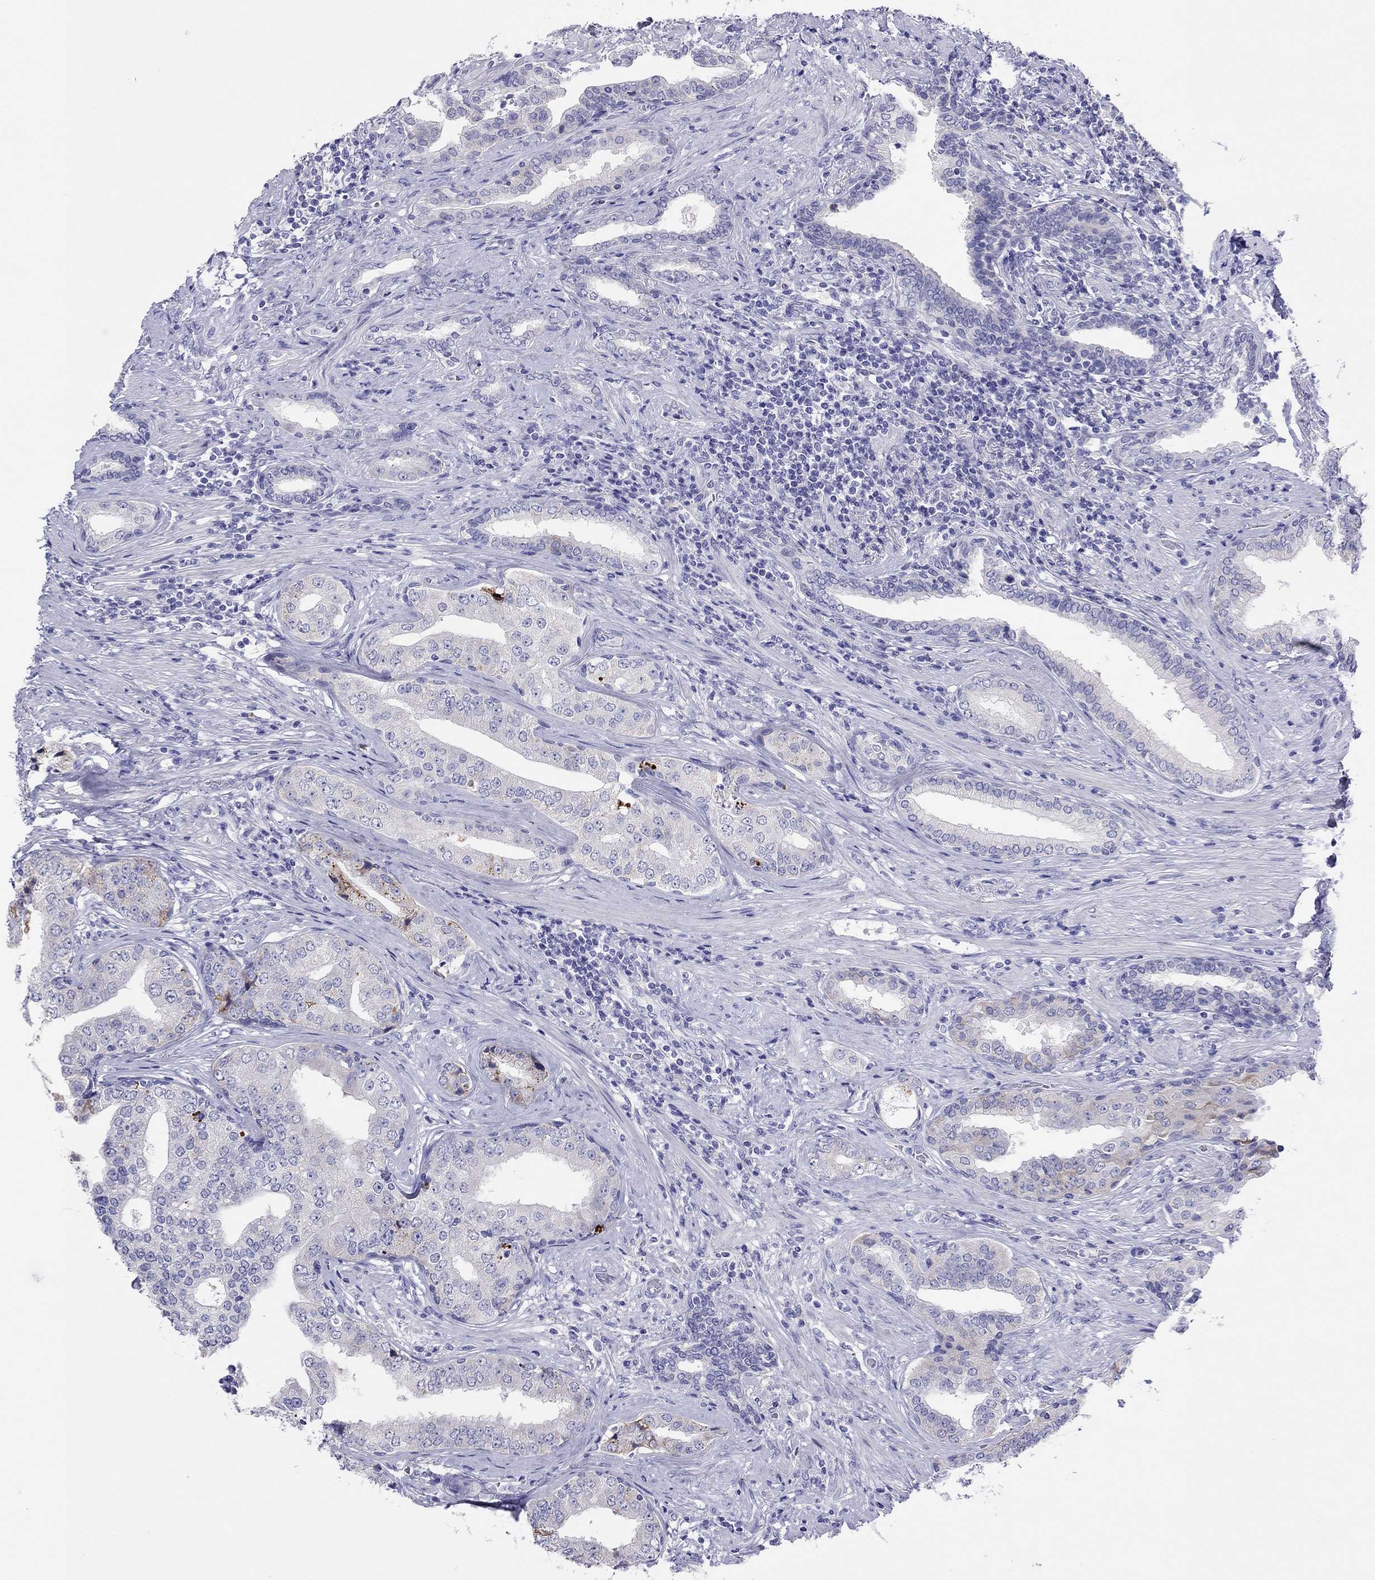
{"staining": {"intensity": "negative", "quantity": "none", "location": "none"}, "tissue": "prostate cancer", "cell_type": "Tumor cells", "image_type": "cancer", "snomed": [{"axis": "morphology", "description": "Adenocarcinoma, Low grade"}, {"axis": "topography", "description": "Prostate and seminal vesicle, NOS"}], "caption": "A photomicrograph of human prostate cancer is negative for staining in tumor cells.", "gene": "COL9A1", "patient": {"sex": "male", "age": 61}}